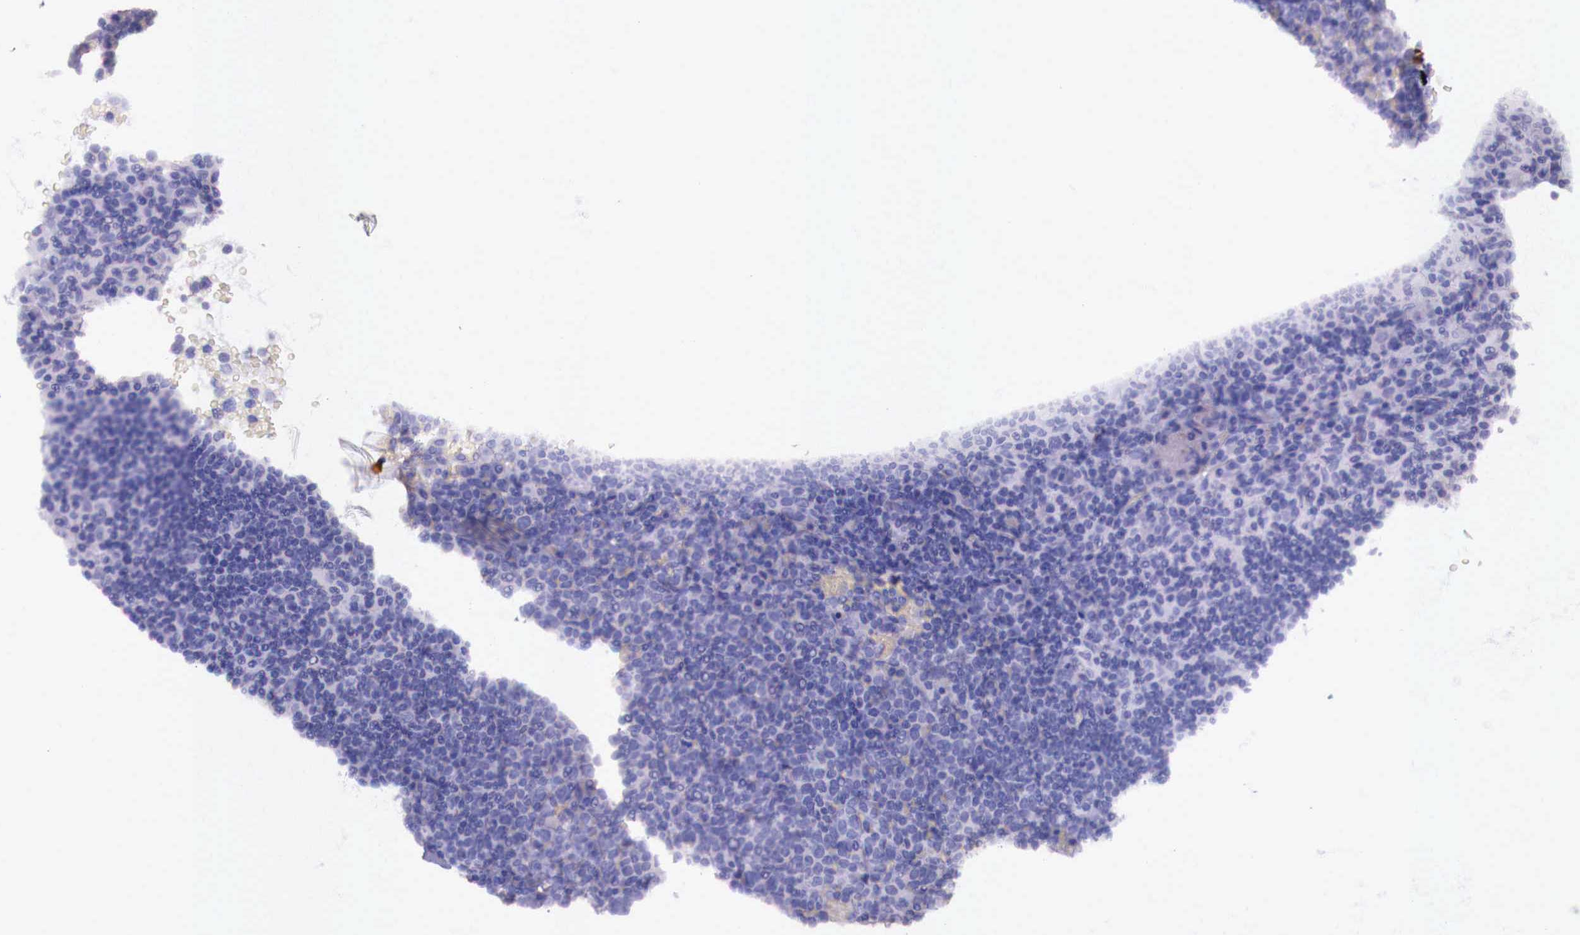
{"staining": {"intensity": "moderate", "quantity": ">75%", "location": "cytoplasmic/membranous"}, "tissue": "lymphoma", "cell_type": "Tumor cells", "image_type": "cancer", "snomed": [{"axis": "morphology", "description": "Malignant lymphoma, non-Hodgkin's type, High grade"}, {"axis": "topography", "description": "Lymph node"}], "caption": "The histopathology image demonstrates immunohistochemical staining of lymphoma. There is moderate cytoplasmic/membranous expression is present in approximately >75% of tumor cells. Immunohistochemistry (ihc) stains the protein in brown and the nuclei are stained blue.", "gene": "GRIPAP1", "patient": {"sex": "female", "age": 76}}